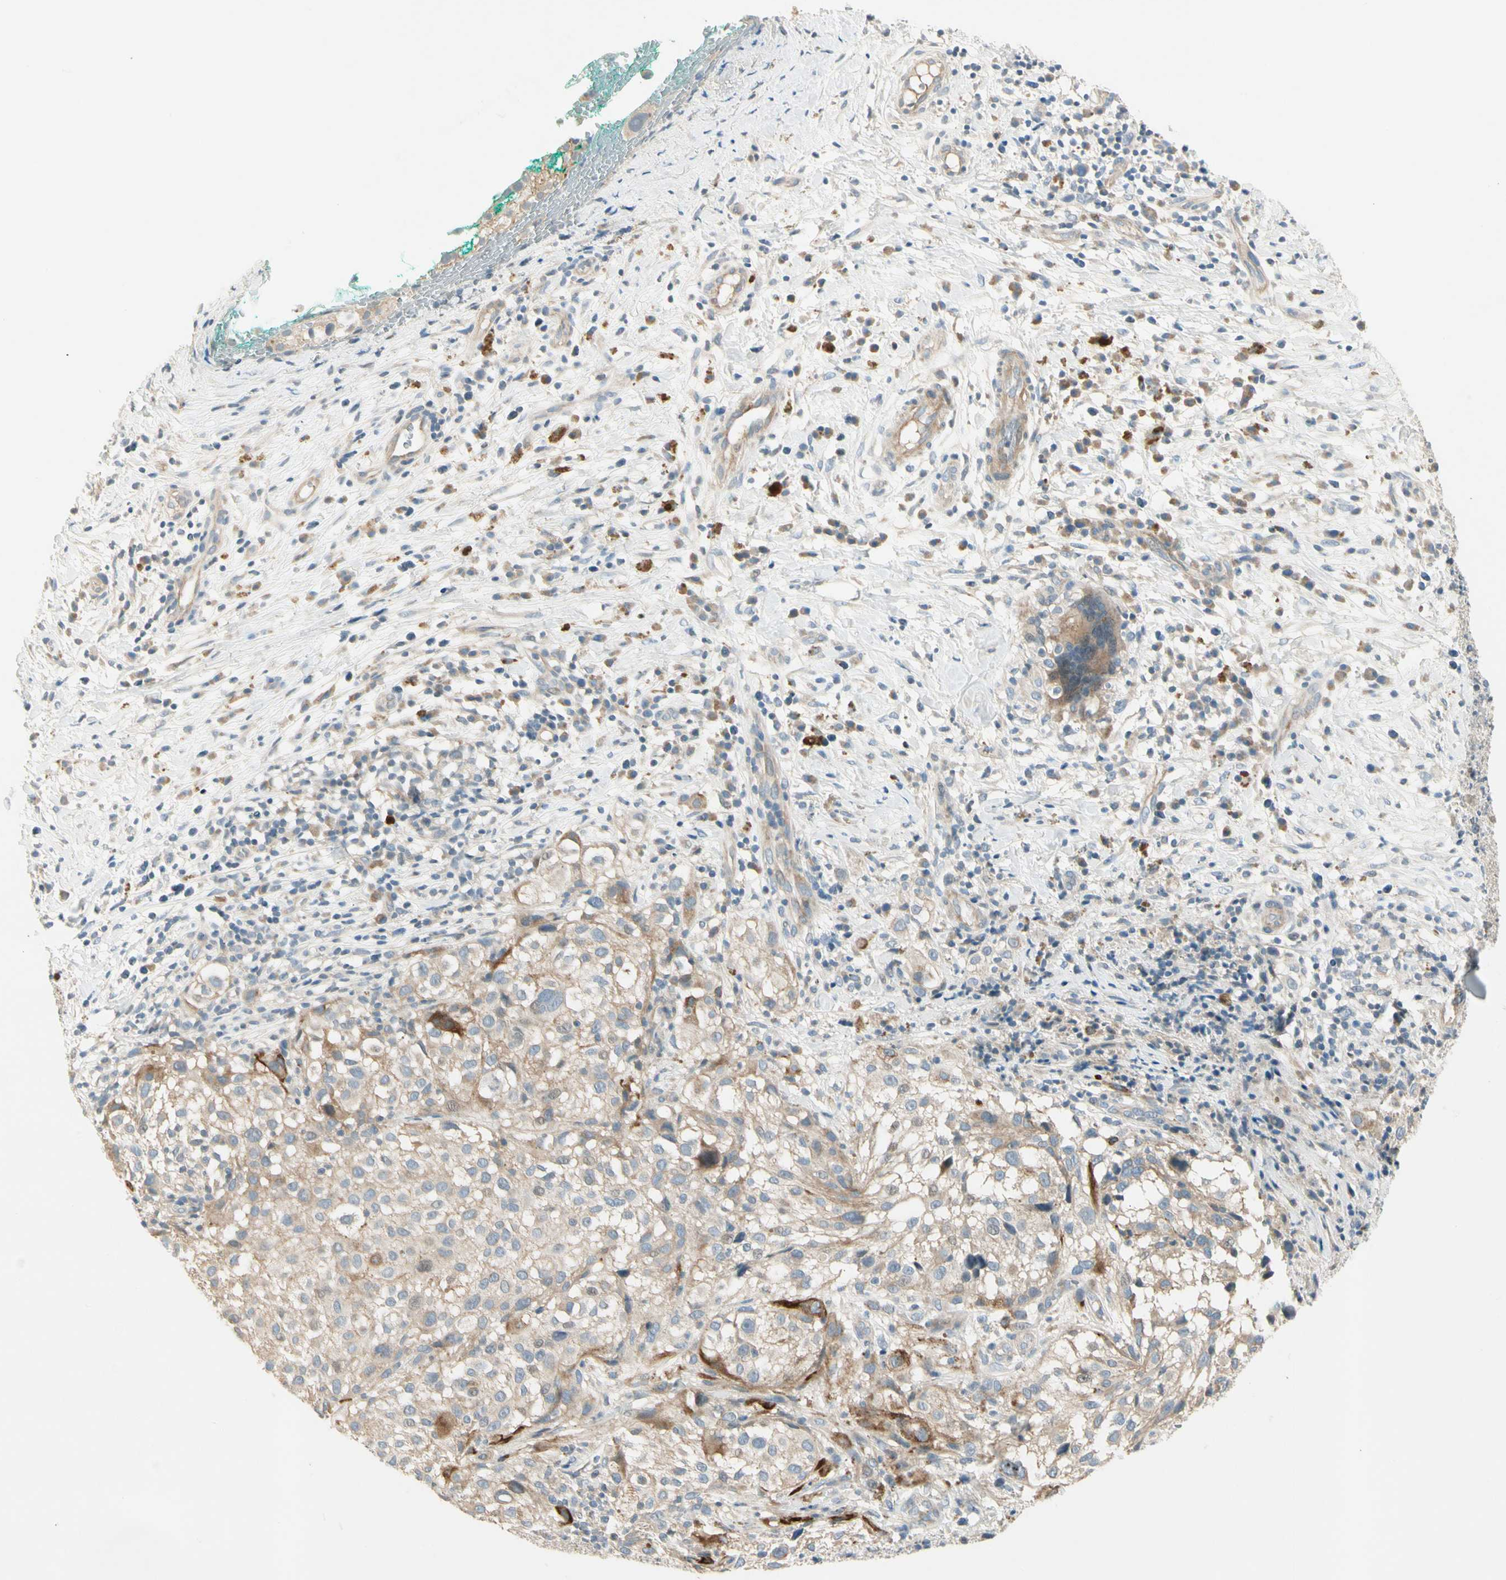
{"staining": {"intensity": "strong", "quantity": "<25%", "location": "cytoplasmic/membranous"}, "tissue": "melanoma", "cell_type": "Tumor cells", "image_type": "cancer", "snomed": [{"axis": "morphology", "description": "Necrosis, NOS"}, {"axis": "morphology", "description": "Malignant melanoma, NOS"}, {"axis": "topography", "description": "Skin"}], "caption": "This photomicrograph shows immunohistochemistry (IHC) staining of melanoma, with medium strong cytoplasmic/membranous expression in about <25% of tumor cells.", "gene": "ADGRA3", "patient": {"sex": "female", "age": 87}}